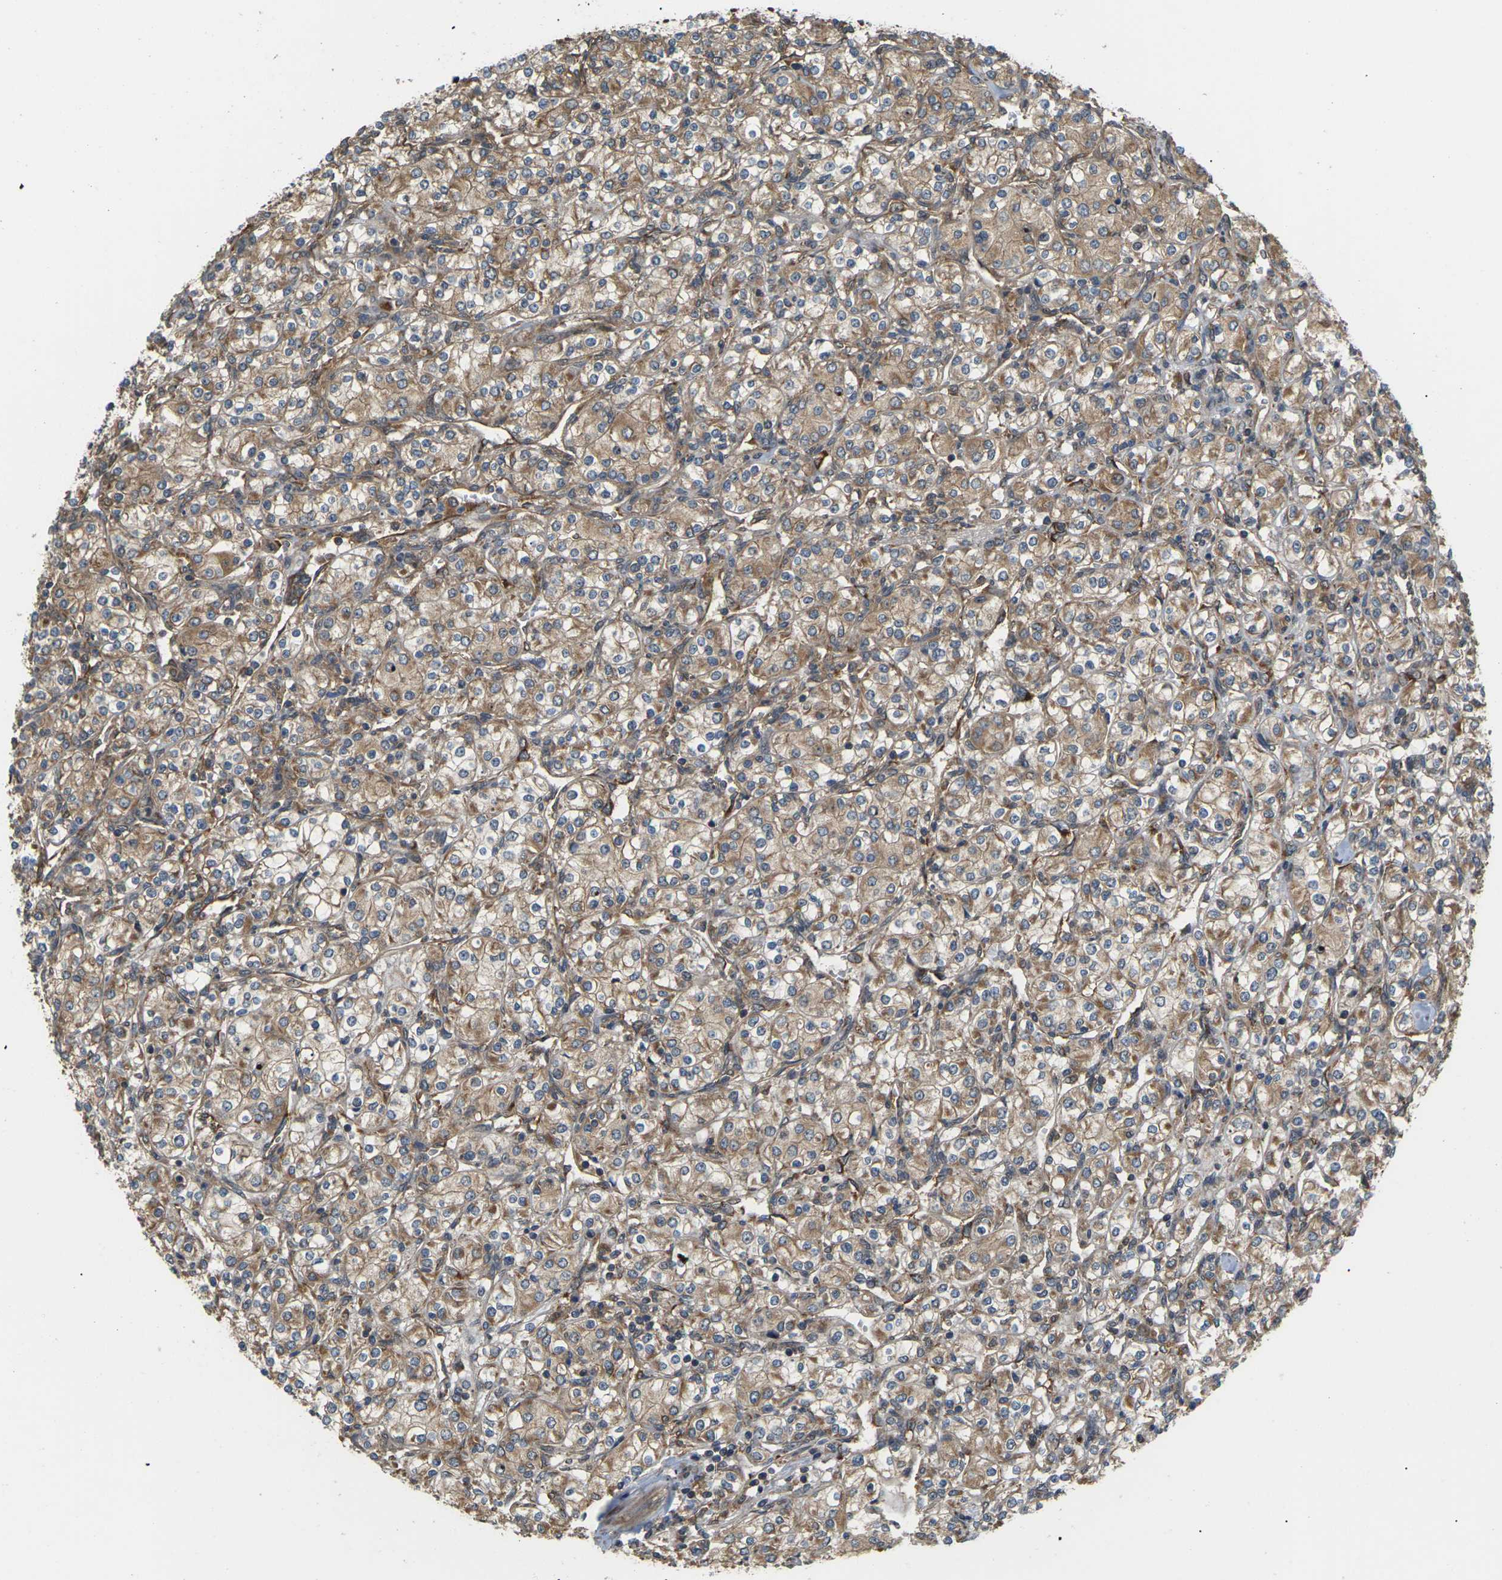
{"staining": {"intensity": "moderate", "quantity": ">75%", "location": "cytoplasmic/membranous"}, "tissue": "renal cancer", "cell_type": "Tumor cells", "image_type": "cancer", "snomed": [{"axis": "morphology", "description": "Adenocarcinoma, NOS"}, {"axis": "topography", "description": "Kidney"}], "caption": "Brown immunohistochemical staining in renal adenocarcinoma shows moderate cytoplasmic/membranous expression in approximately >75% of tumor cells.", "gene": "NRAS", "patient": {"sex": "male", "age": 77}}